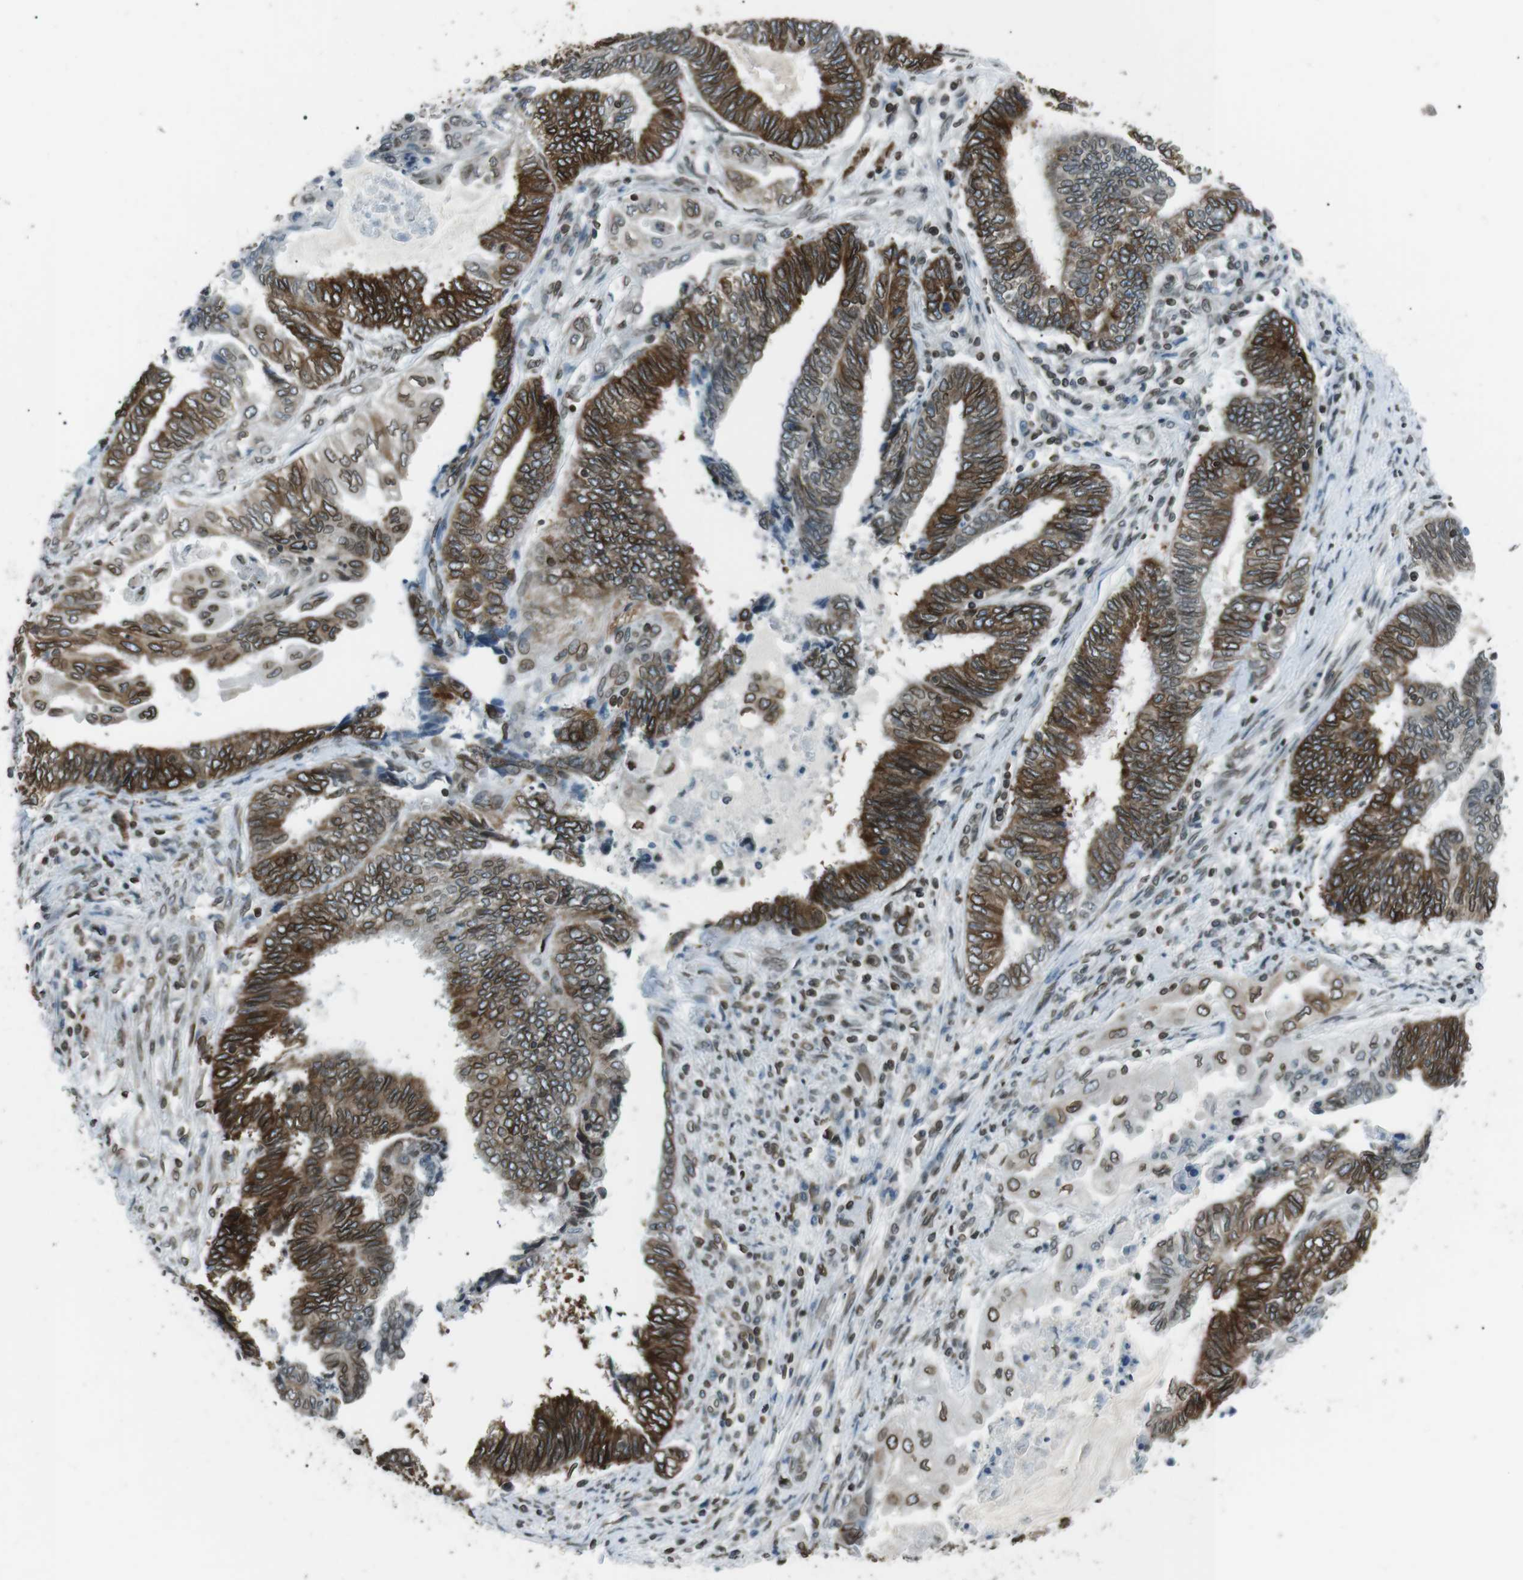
{"staining": {"intensity": "moderate", "quantity": ">75%", "location": "cytoplasmic/membranous,nuclear"}, "tissue": "endometrial cancer", "cell_type": "Tumor cells", "image_type": "cancer", "snomed": [{"axis": "morphology", "description": "Adenocarcinoma, NOS"}, {"axis": "topography", "description": "Uterus"}, {"axis": "topography", "description": "Endometrium"}], "caption": "An immunohistochemistry (IHC) histopathology image of neoplastic tissue is shown. Protein staining in brown shows moderate cytoplasmic/membranous and nuclear positivity in endometrial cancer (adenocarcinoma) within tumor cells. The protein of interest is stained brown, and the nuclei are stained in blue (DAB (3,3'-diaminobenzidine) IHC with brightfield microscopy, high magnification).", "gene": "TMX4", "patient": {"sex": "female", "age": 70}}